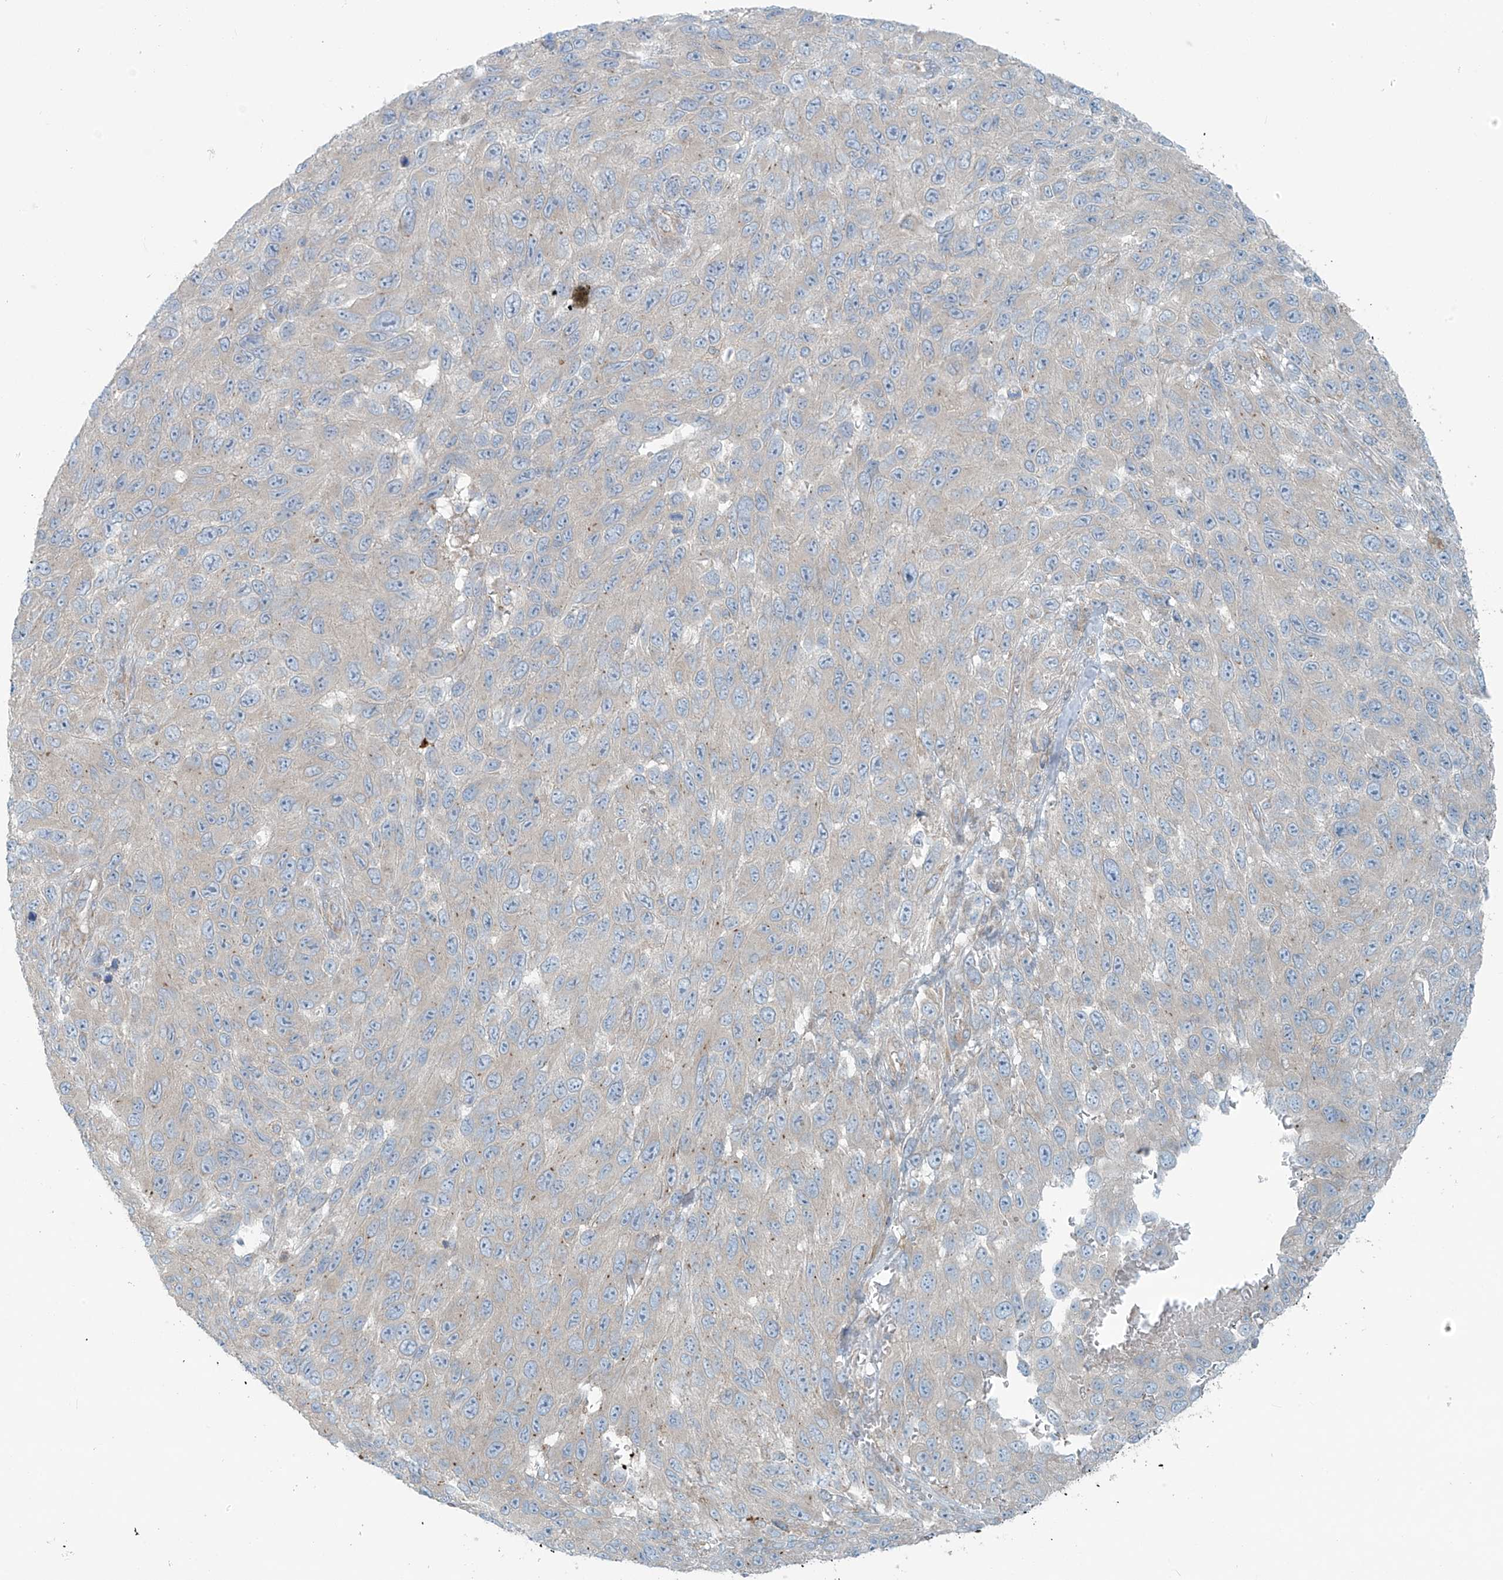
{"staining": {"intensity": "negative", "quantity": "none", "location": "none"}, "tissue": "melanoma", "cell_type": "Tumor cells", "image_type": "cancer", "snomed": [{"axis": "morphology", "description": "Malignant melanoma, NOS"}, {"axis": "topography", "description": "Skin"}], "caption": "Human melanoma stained for a protein using IHC shows no expression in tumor cells.", "gene": "LZTS3", "patient": {"sex": "female", "age": 96}}